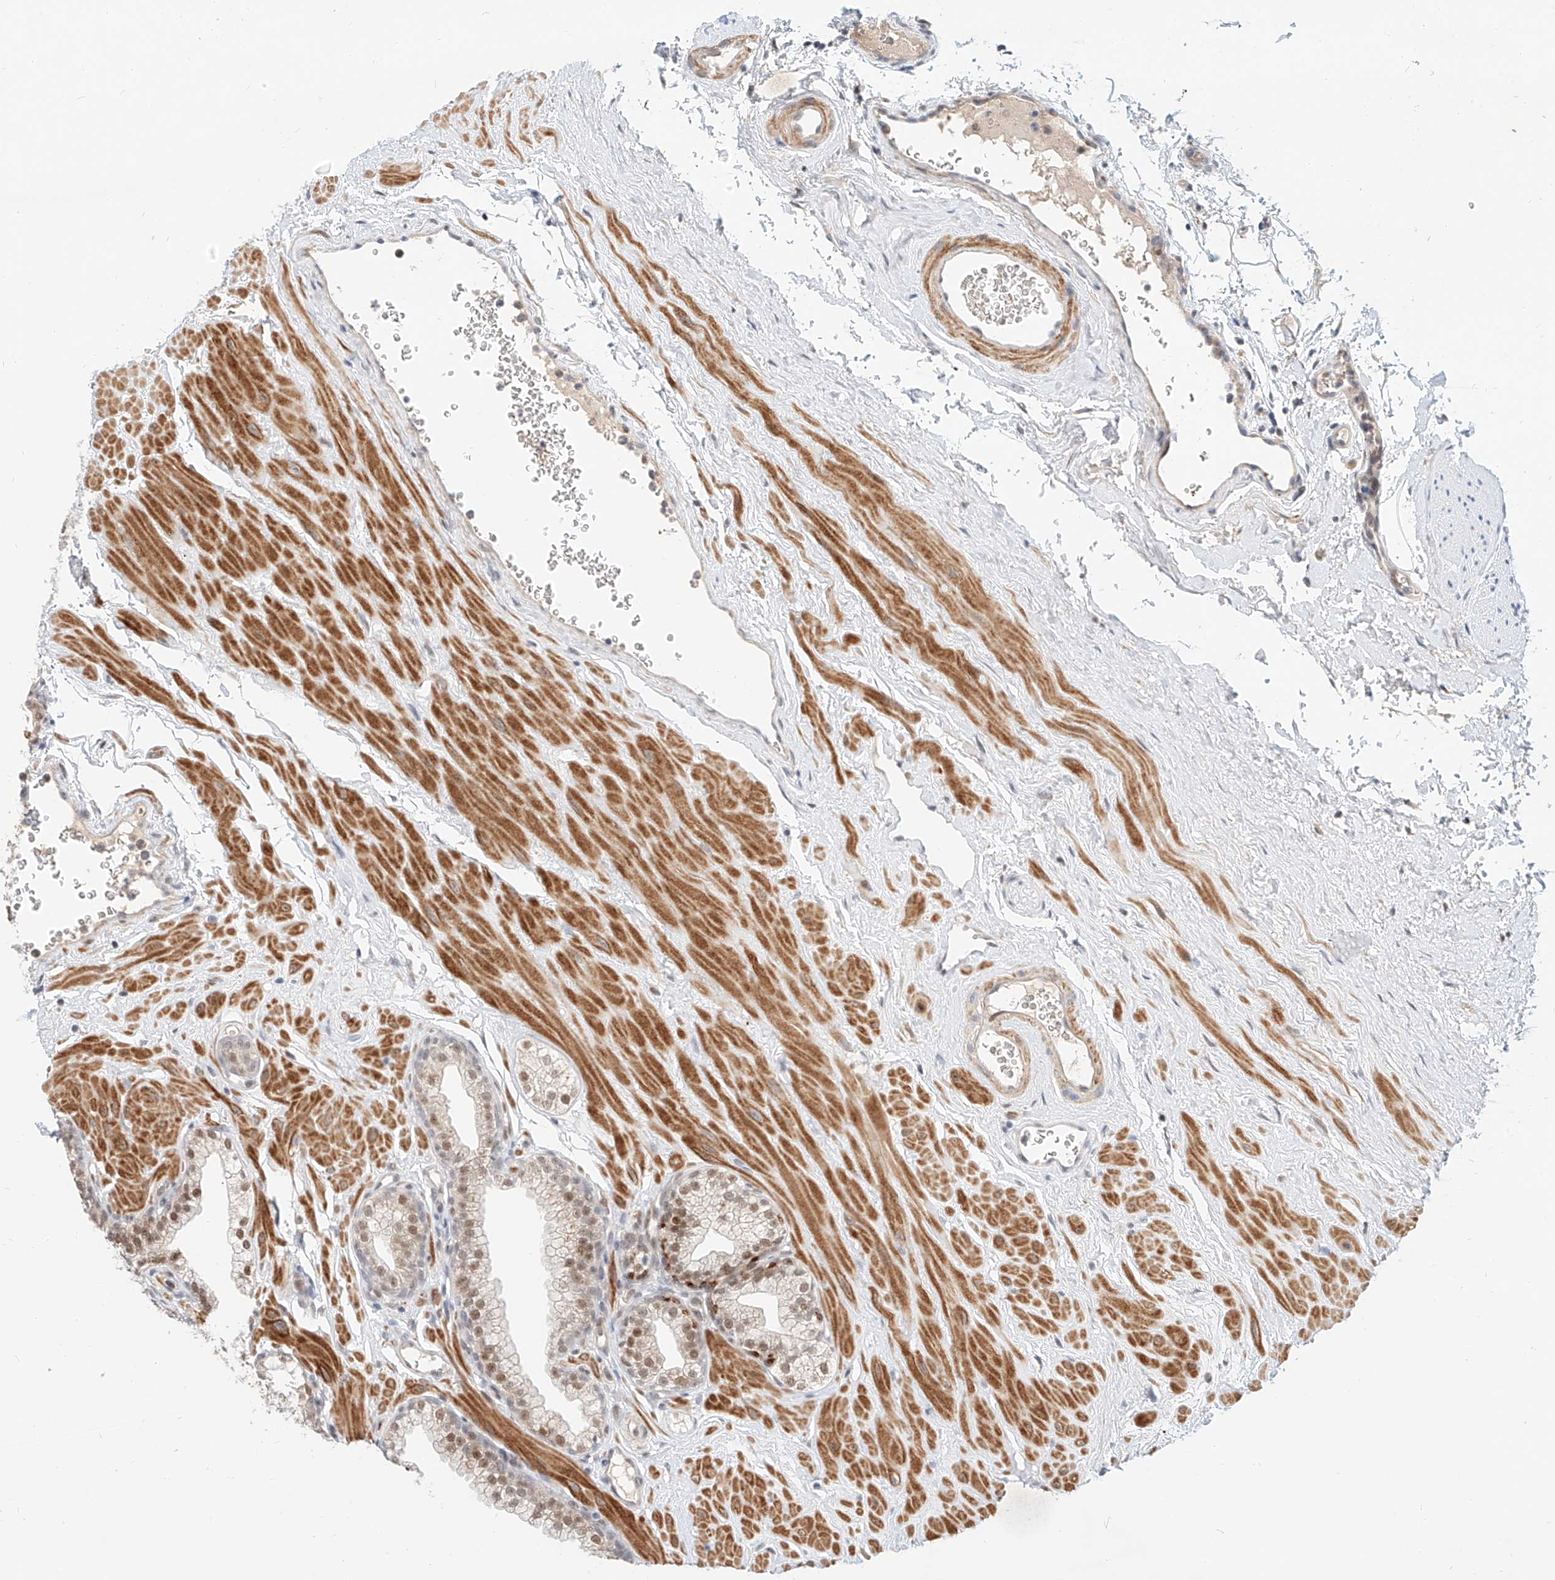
{"staining": {"intensity": "moderate", "quantity": "25%-75%", "location": "nuclear"}, "tissue": "prostate", "cell_type": "Glandular cells", "image_type": "normal", "snomed": [{"axis": "morphology", "description": "Normal tissue, NOS"}, {"axis": "morphology", "description": "Urothelial carcinoma, Low grade"}, {"axis": "topography", "description": "Urinary bladder"}, {"axis": "topography", "description": "Prostate"}], "caption": "Immunohistochemistry (IHC) of benign prostate exhibits medium levels of moderate nuclear positivity in approximately 25%-75% of glandular cells.", "gene": "CBX8", "patient": {"sex": "male", "age": 60}}